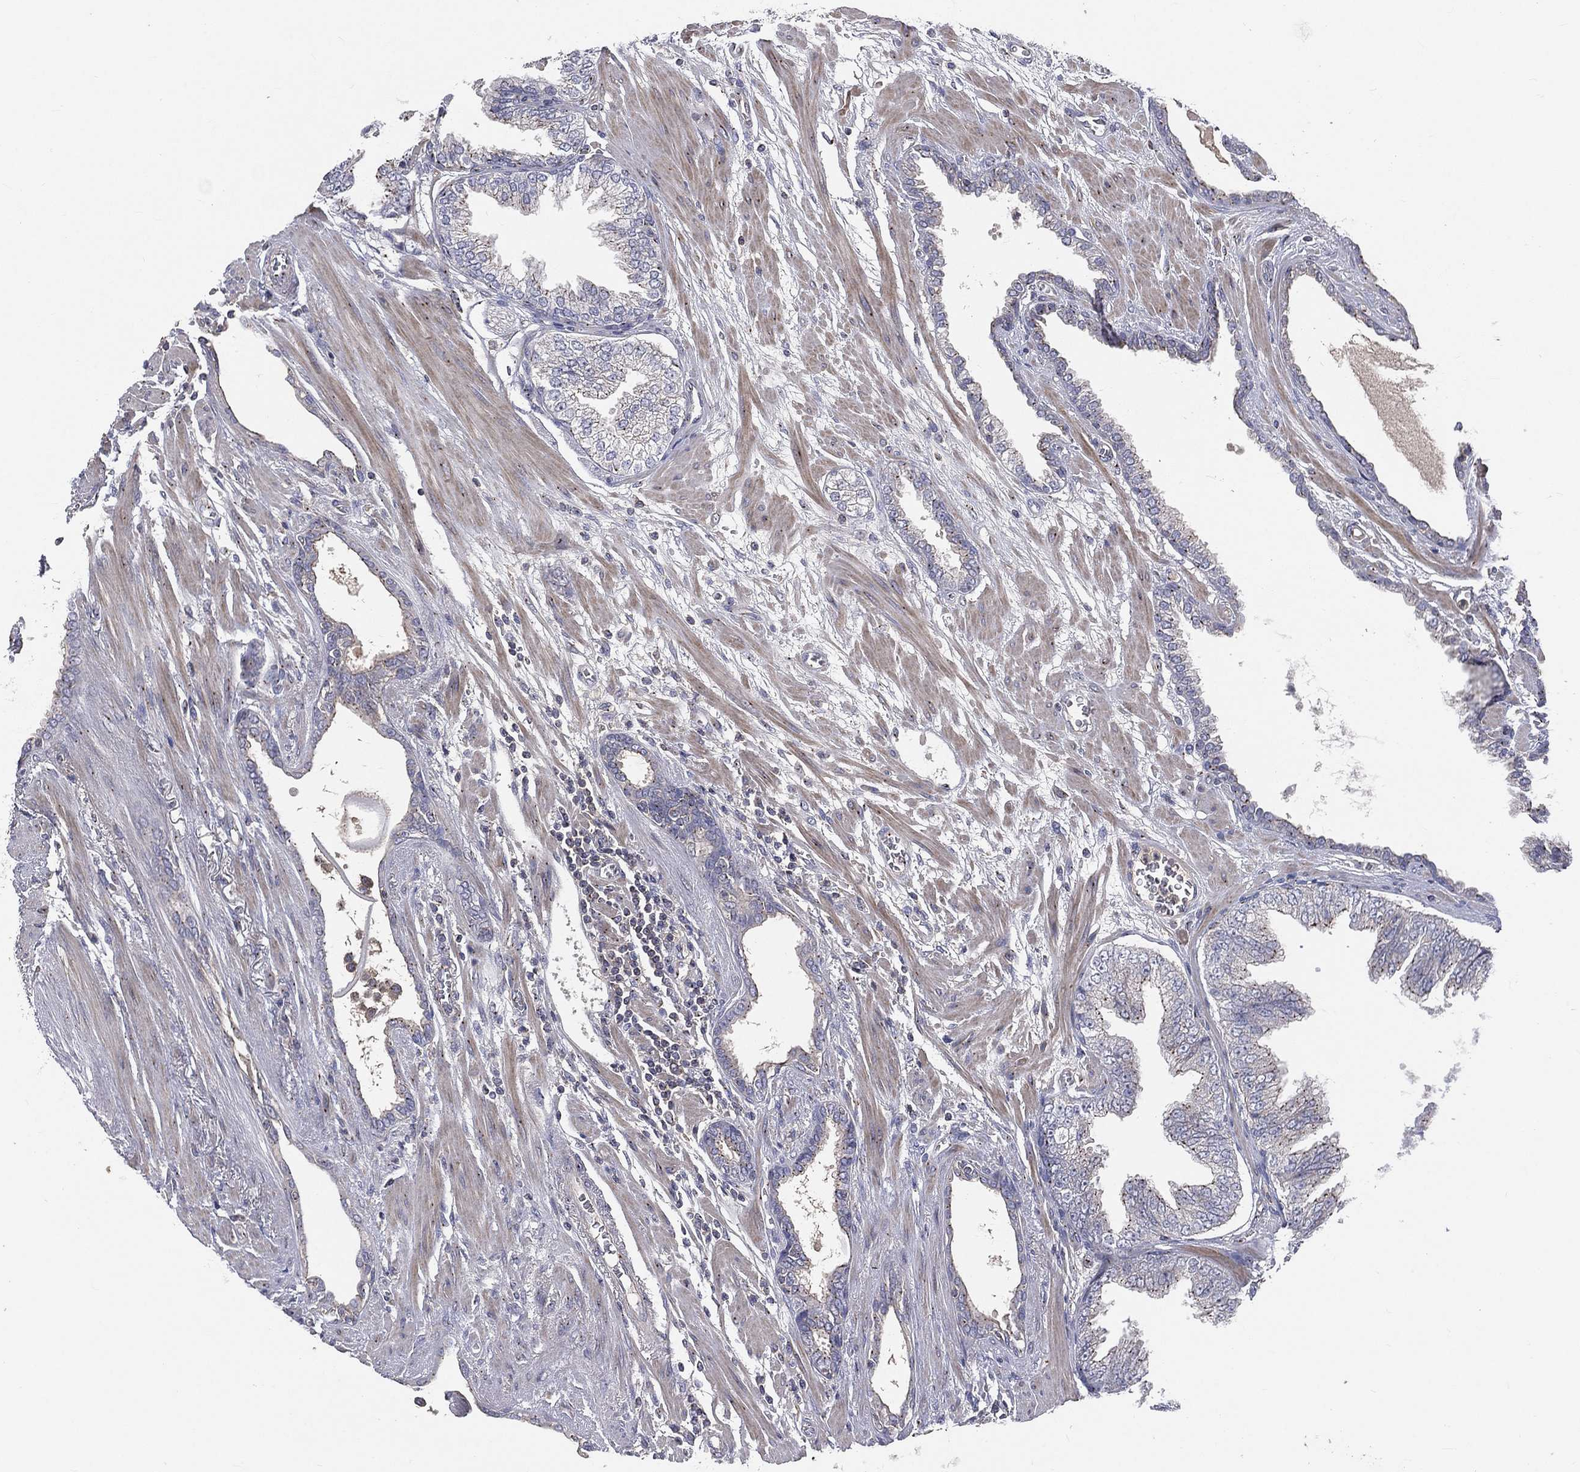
{"staining": {"intensity": "weak", "quantity": ">75%", "location": "cytoplasmic/membranous"}, "tissue": "prostate cancer", "cell_type": "Tumor cells", "image_type": "cancer", "snomed": [{"axis": "morphology", "description": "Adenocarcinoma, Low grade"}, {"axis": "topography", "description": "Prostate"}], "caption": "Weak cytoplasmic/membranous protein expression is appreciated in approximately >75% of tumor cells in low-grade adenocarcinoma (prostate).", "gene": "CROCC", "patient": {"sex": "male", "age": 69}}